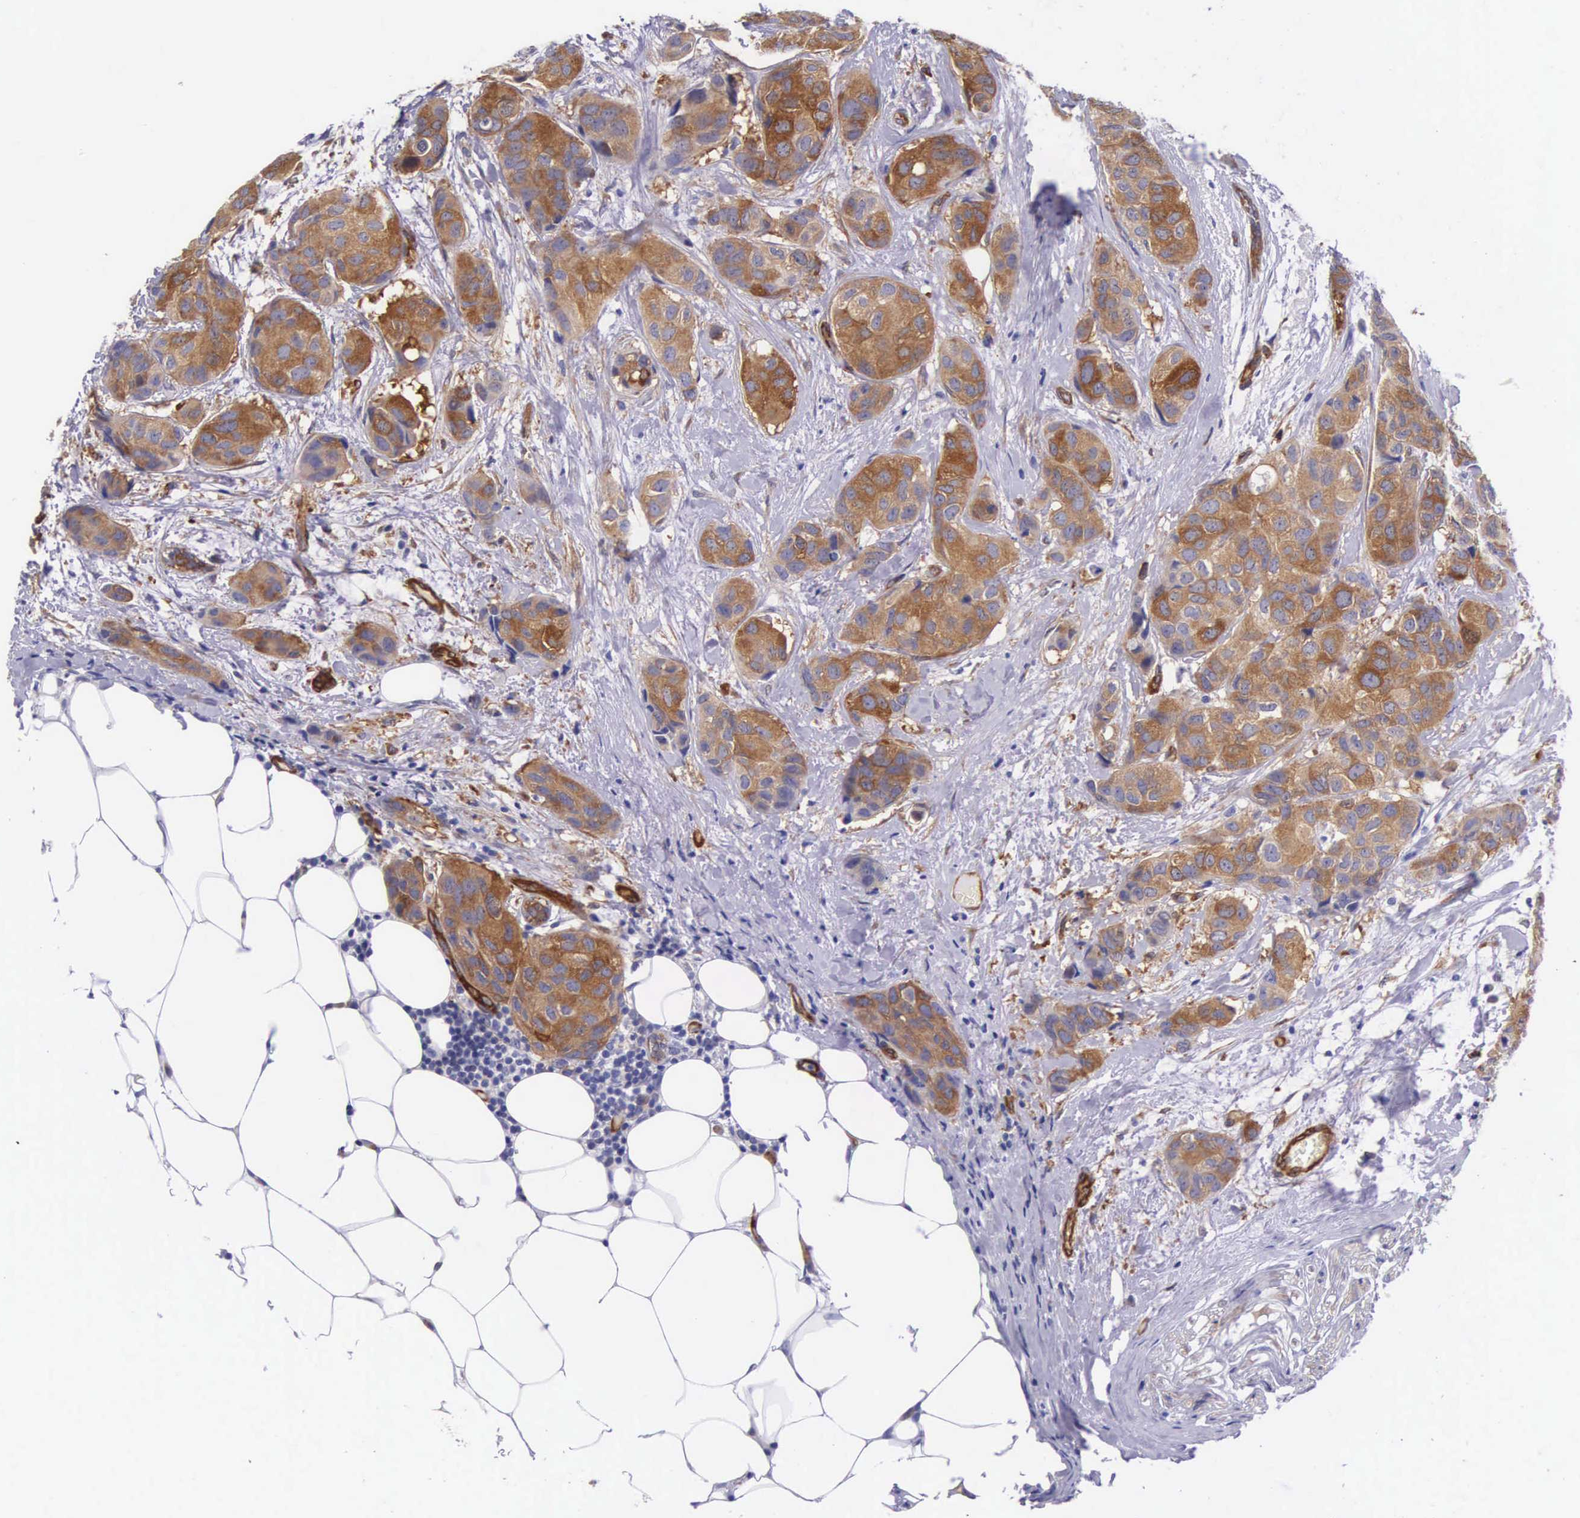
{"staining": {"intensity": "strong", "quantity": ">75%", "location": "cytoplasmic/membranous"}, "tissue": "breast cancer", "cell_type": "Tumor cells", "image_type": "cancer", "snomed": [{"axis": "morphology", "description": "Duct carcinoma"}, {"axis": "topography", "description": "Breast"}], "caption": "Immunohistochemistry (IHC) (DAB (3,3'-diaminobenzidine)) staining of breast cancer (invasive ductal carcinoma) reveals strong cytoplasmic/membranous protein expression in approximately >75% of tumor cells.", "gene": "BCAR1", "patient": {"sex": "female", "age": 68}}